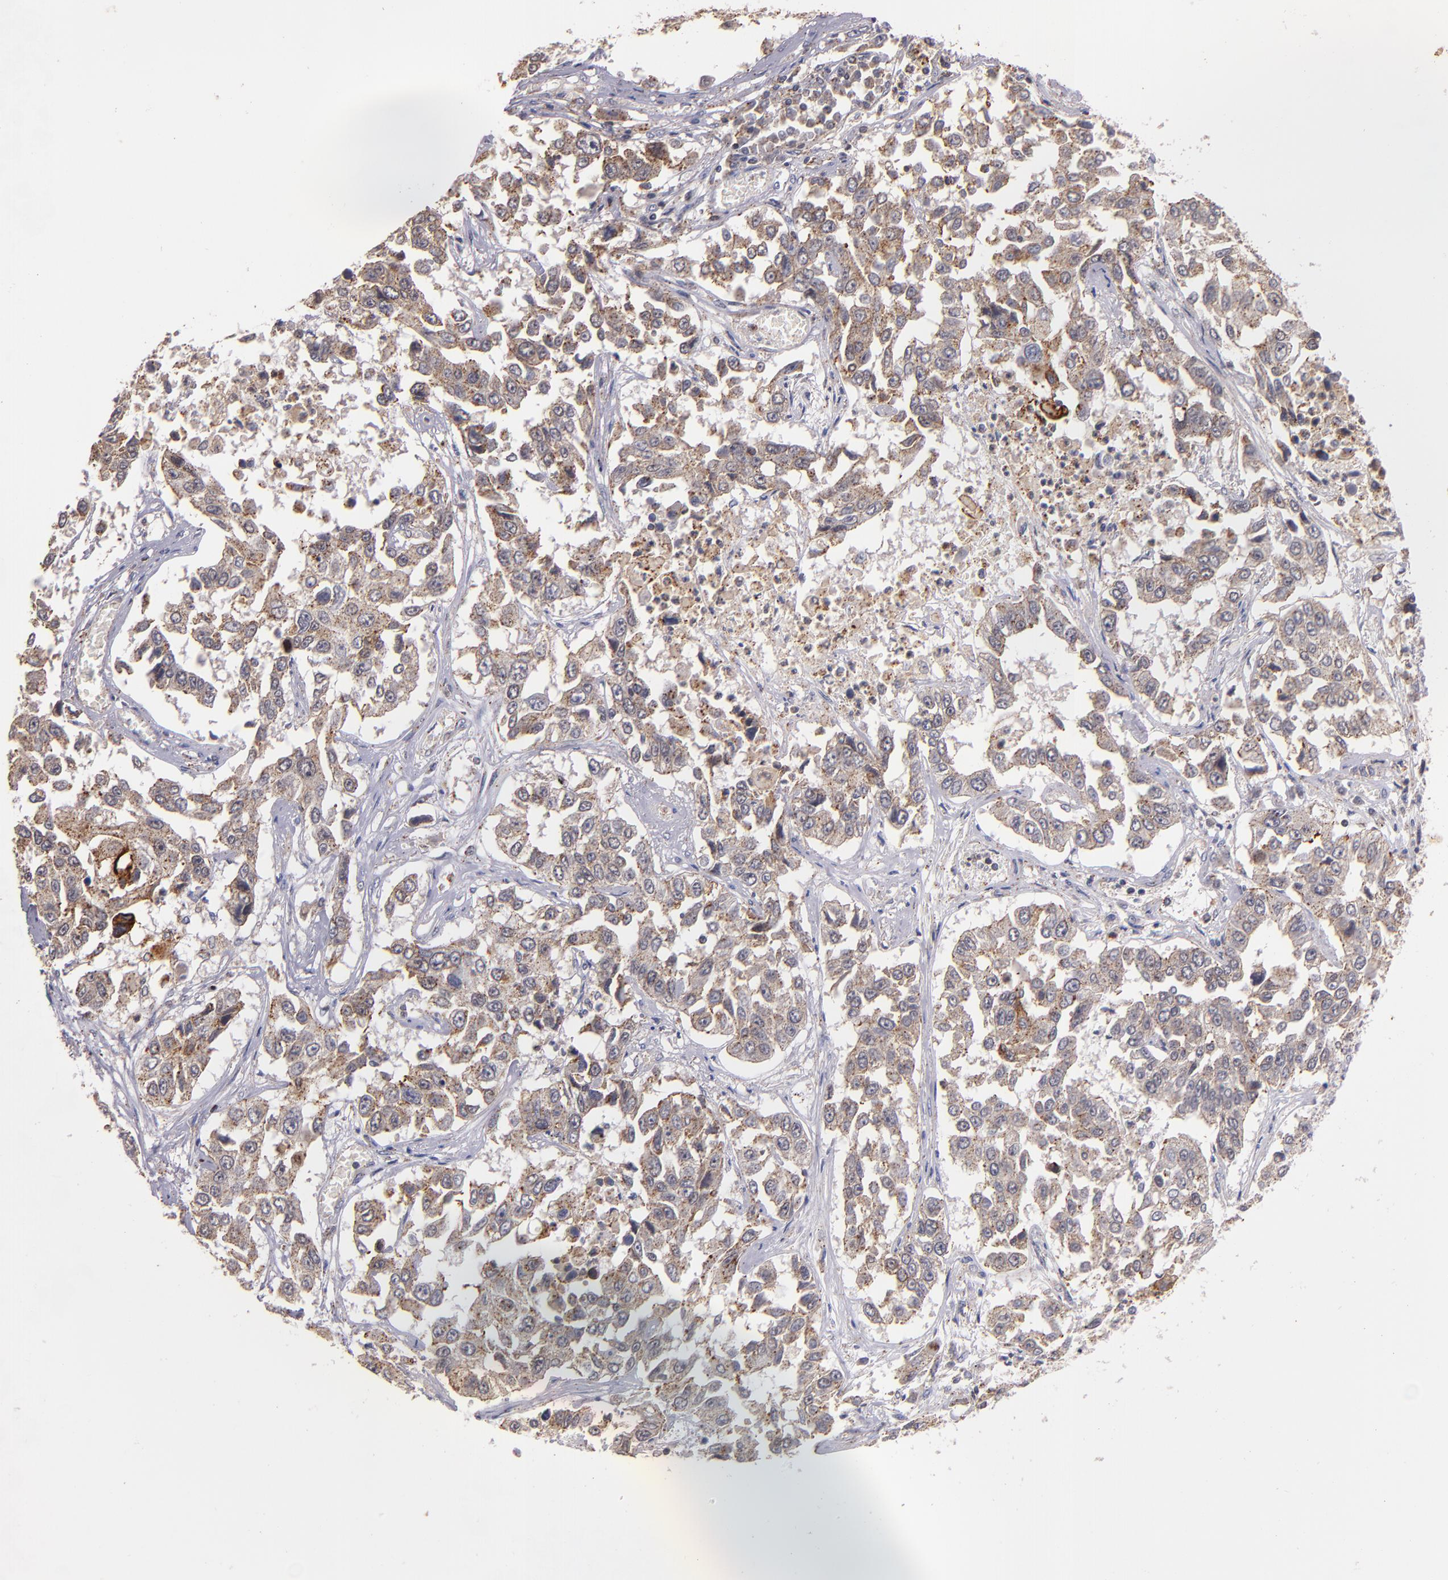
{"staining": {"intensity": "moderate", "quantity": ">75%", "location": "cytoplasmic/membranous"}, "tissue": "lung cancer", "cell_type": "Tumor cells", "image_type": "cancer", "snomed": [{"axis": "morphology", "description": "Squamous cell carcinoma, NOS"}, {"axis": "topography", "description": "Lung"}], "caption": "Immunohistochemistry (IHC) of human squamous cell carcinoma (lung) demonstrates medium levels of moderate cytoplasmic/membranous staining in approximately >75% of tumor cells.", "gene": "SYP", "patient": {"sex": "male", "age": 71}}